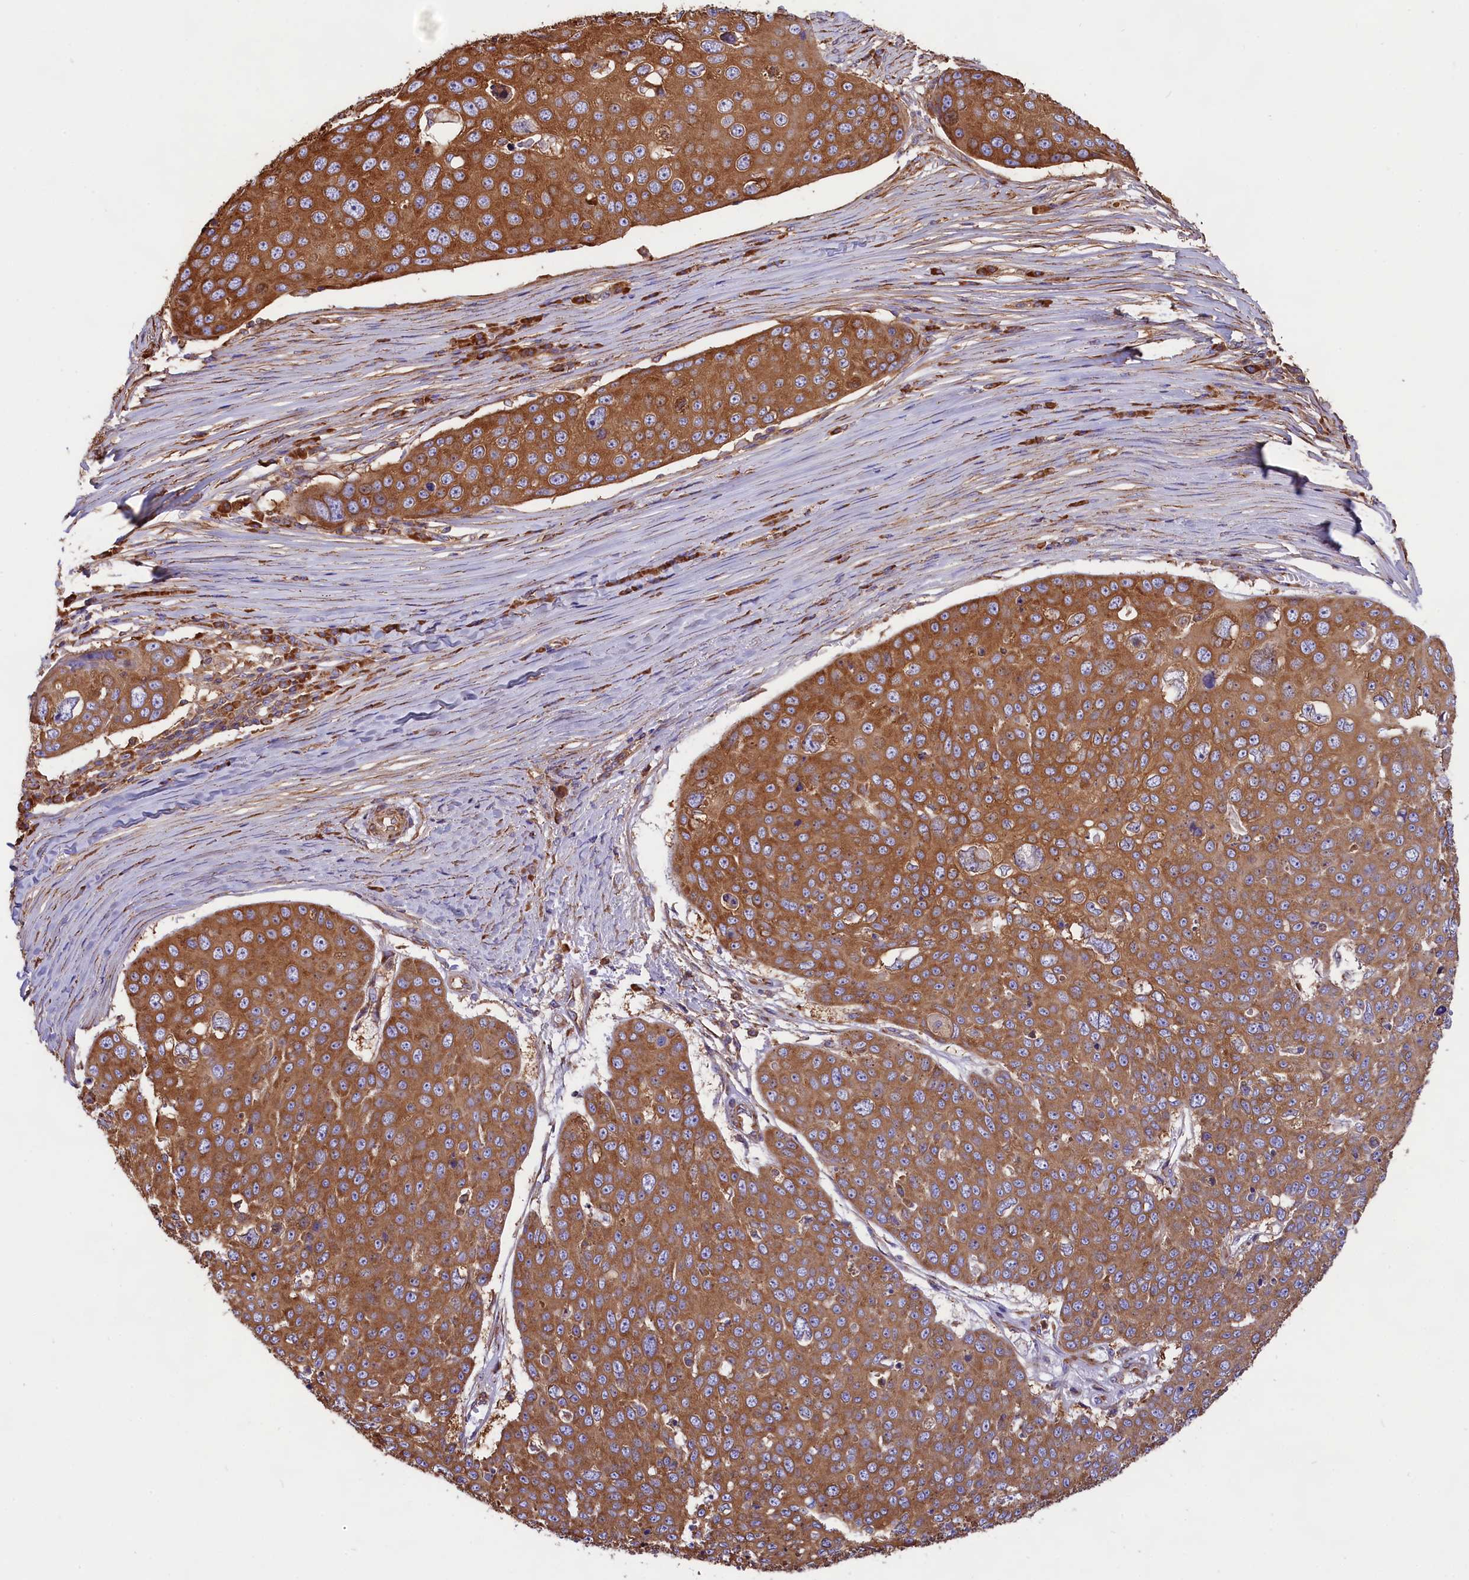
{"staining": {"intensity": "strong", "quantity": ">75%", "location": "cytoplasmic/membranous"}, "tissue": "skin cancer", "cell_type": "Tumor cells", "image_type": "cancer", "snomed": [{"axis": "morphology", "description": "Squamous cell carcinoma, NOS"}, {"axis": "topography", "description": "Skin"}], "caption": "Human skin squamous cell carcinoma stained for a protein (brown) exhibits strong cytoplasmic/membranous positive staining in approximately >75% of tumor cells.", "gene": "GYS1", "patient": {"sex": "male", "age": 71}}